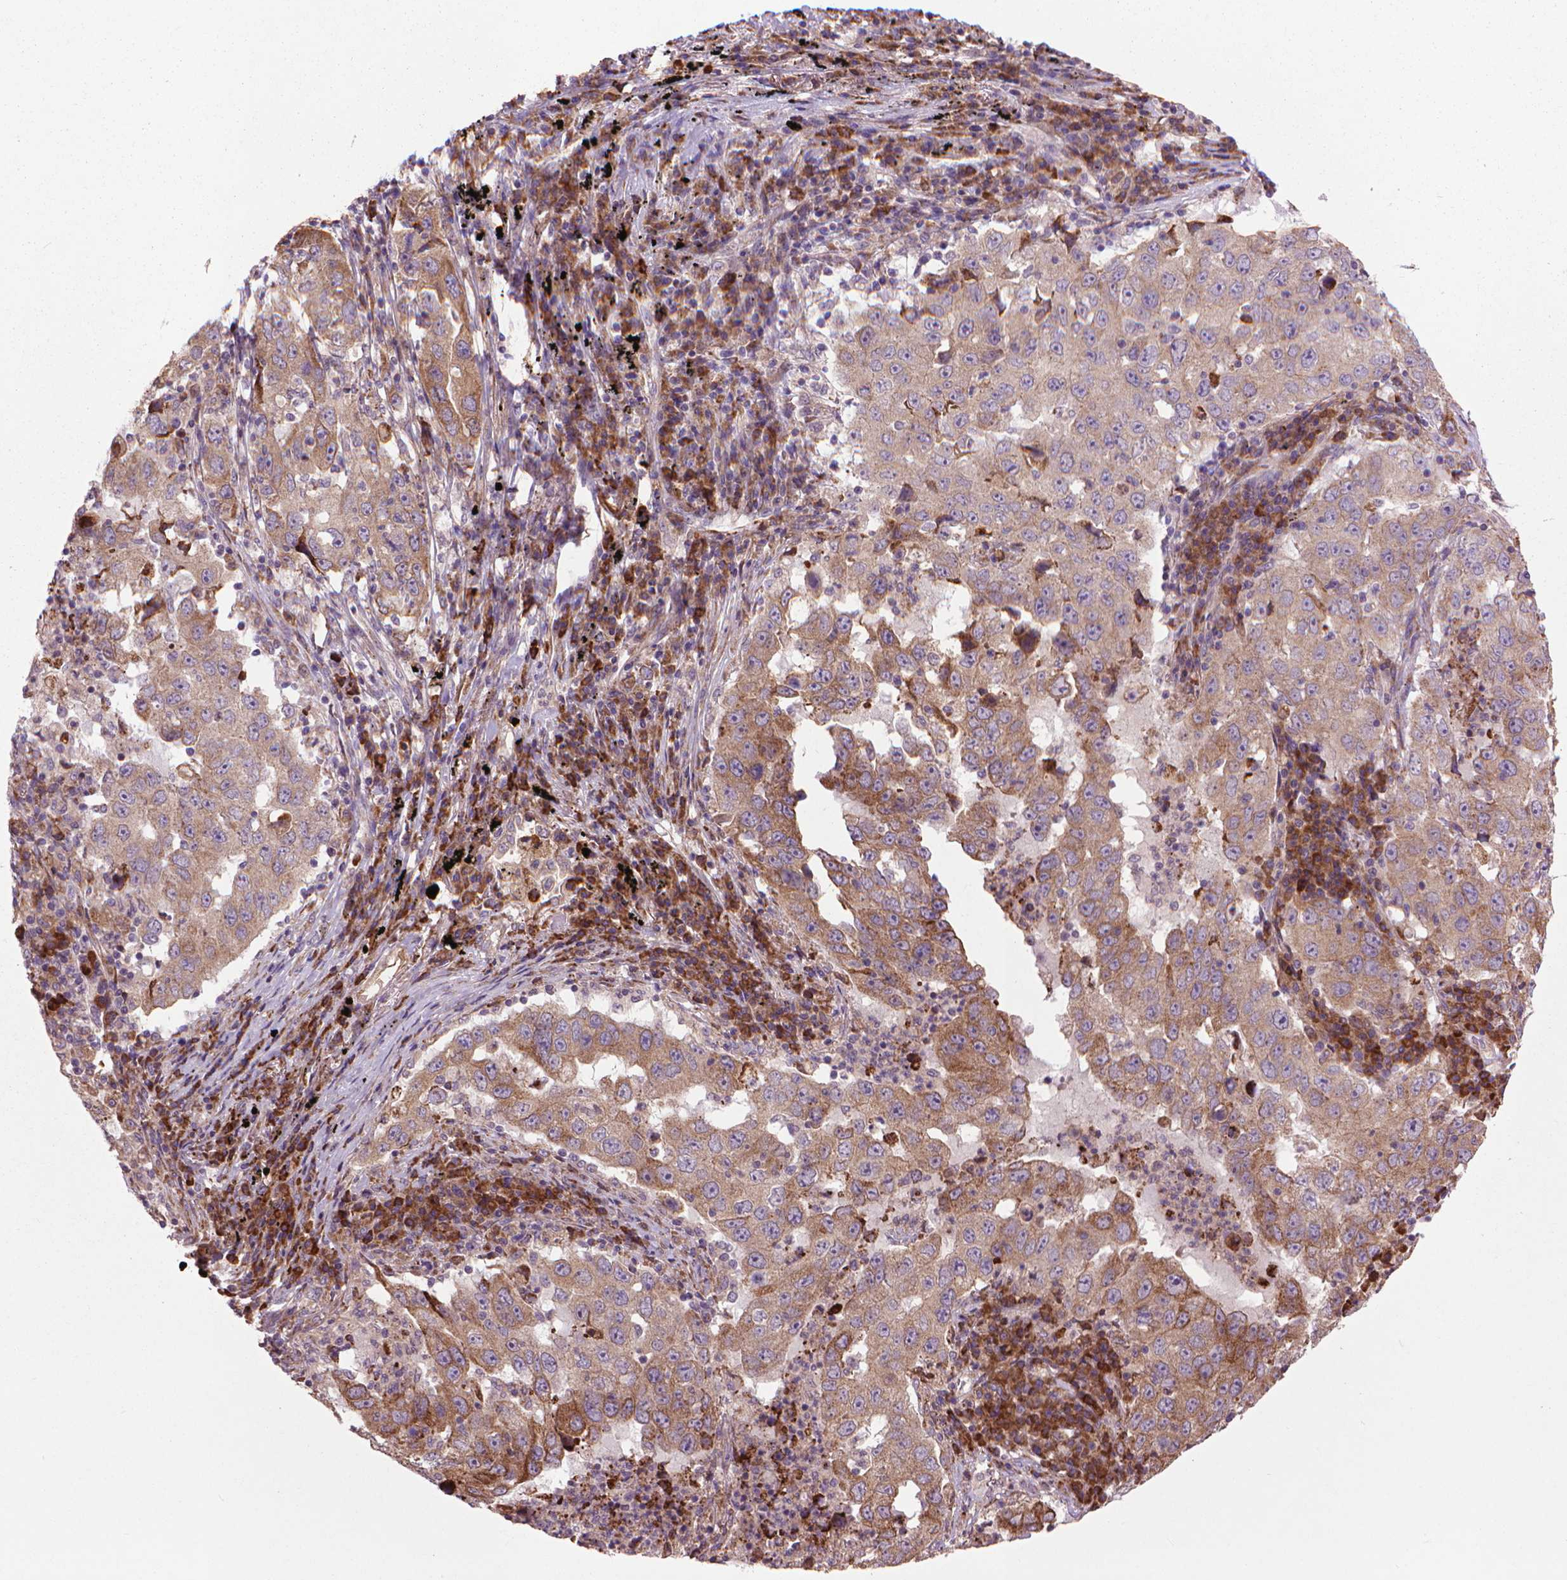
{"staining": {"intensity": "weak", "quantity": ">75%", "location": "cytoplasmic/membranous"}, "tissue": "lung cancer", "cell_type": "Tumor cells", "image_type": "cancer", "snomed": [{"axis": "morphology", "description": "Adenocarcinoma, NOS"}, {"axis": "topography", "description": "Lung"}], "caption": "This photomicrograph reveals lung cancer stained with IHC to label a protein in brown. The cytoplasmic/membranous of tumor cells show weak positivity for the protein. Nuclei are counter-stained blue.", "gene": "MYH14", "patient": {"sex": "male", "age": 73}}